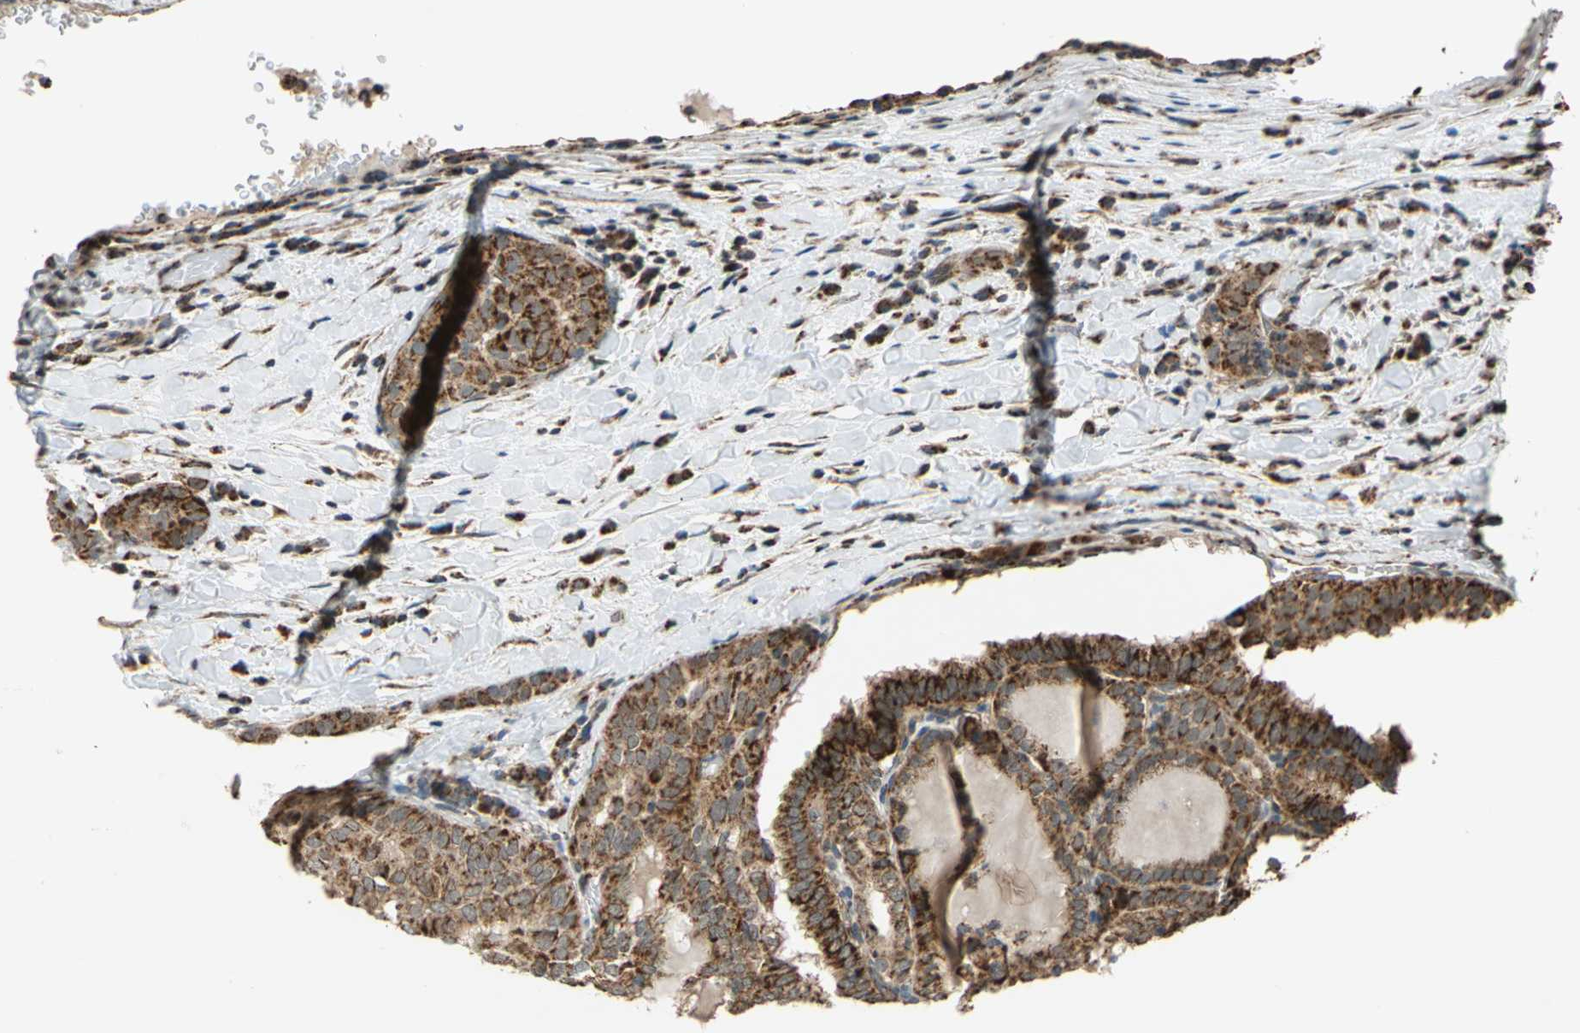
{"staining": {"intensity": "strong", "quantity": ">75%", "location": "cytoplasmic/membranous"}, "tissue": "thyroid cancer", "cell_type": "Tumor cells", "image_type": "cancer", "snomed": [{"axis": "morphology", "description": "Papillary adenocarcinoma, NOS"}, {"axis": "topography", "description": "Thyroid gland"}], "caption": "Papillary adenocarcinoma (thyroid) stained with a protein marker exhibits strong staining in tumor cells.", "gene": "MRPS22", "patient": {"sex": "female", "age": 30}}